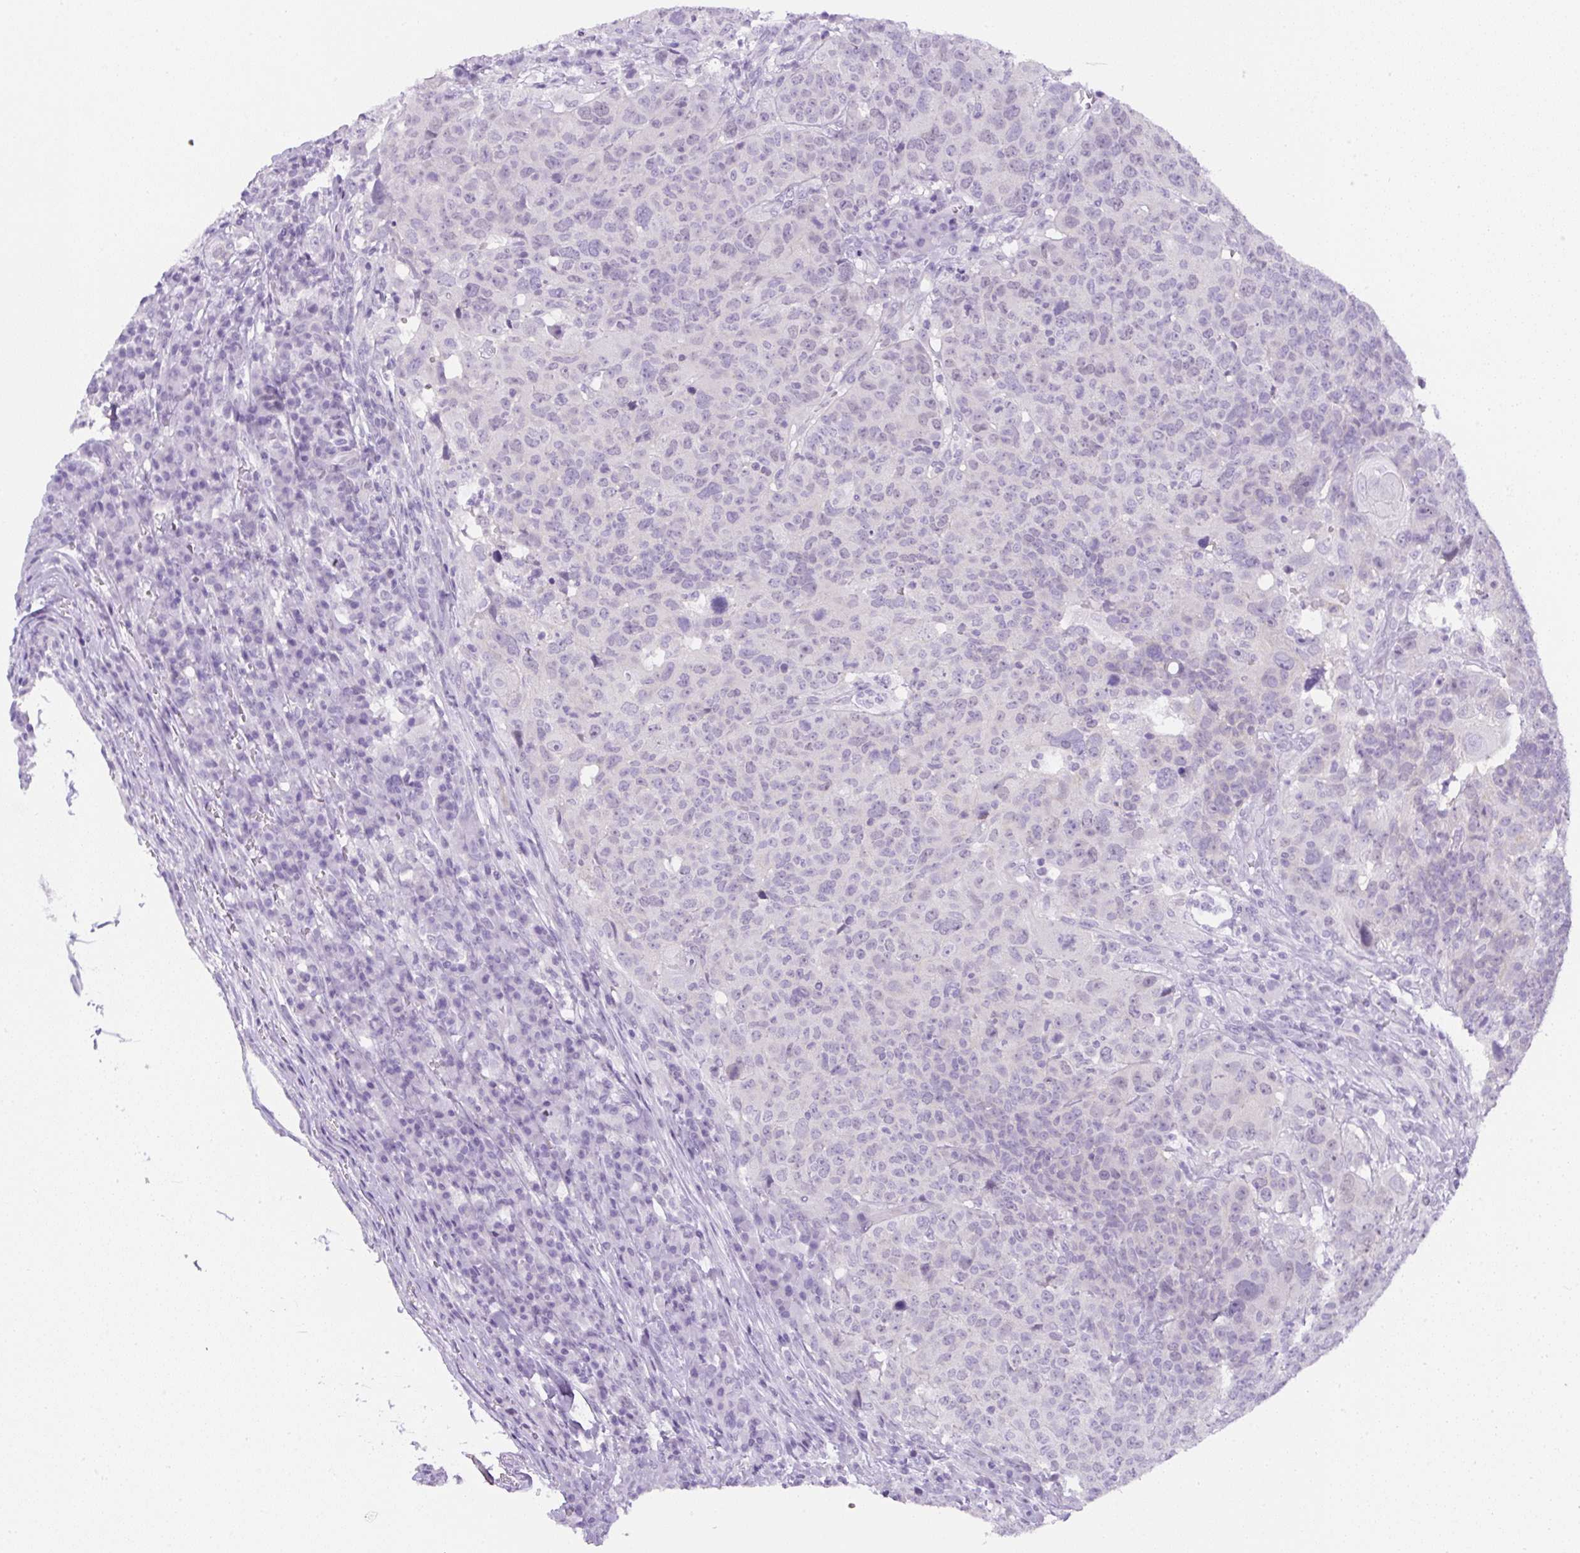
{"staining": {"intensity": "negative", "quantity": "none", "location": "none"}, "tissue": "head and neck cancer", "cell_type": "Tumor cells", "image_type": "cancer", "snomed": [{"axis": "morphology", "description": "Normal tissue, NOS"}, {"axis": "morphology", "description": "Squamous cell carcinoma, NOS"}, {"axis": "topography", "description": "Skeletal muscle"}, {"axis": "topography", "description": "Vascular tissue"}, {"axis": "topography", "description": "Peripheral nerve tissue"}, {"axis": "topography", "description": "Head-Neck"}], "caption": "Head and neck cancer stained for a protein using immunohistochemistry (IHC) exhibits no staining tumor cells.", "gene": "ADAMTS19", "patient": {"sex": "male", "age": 66}}